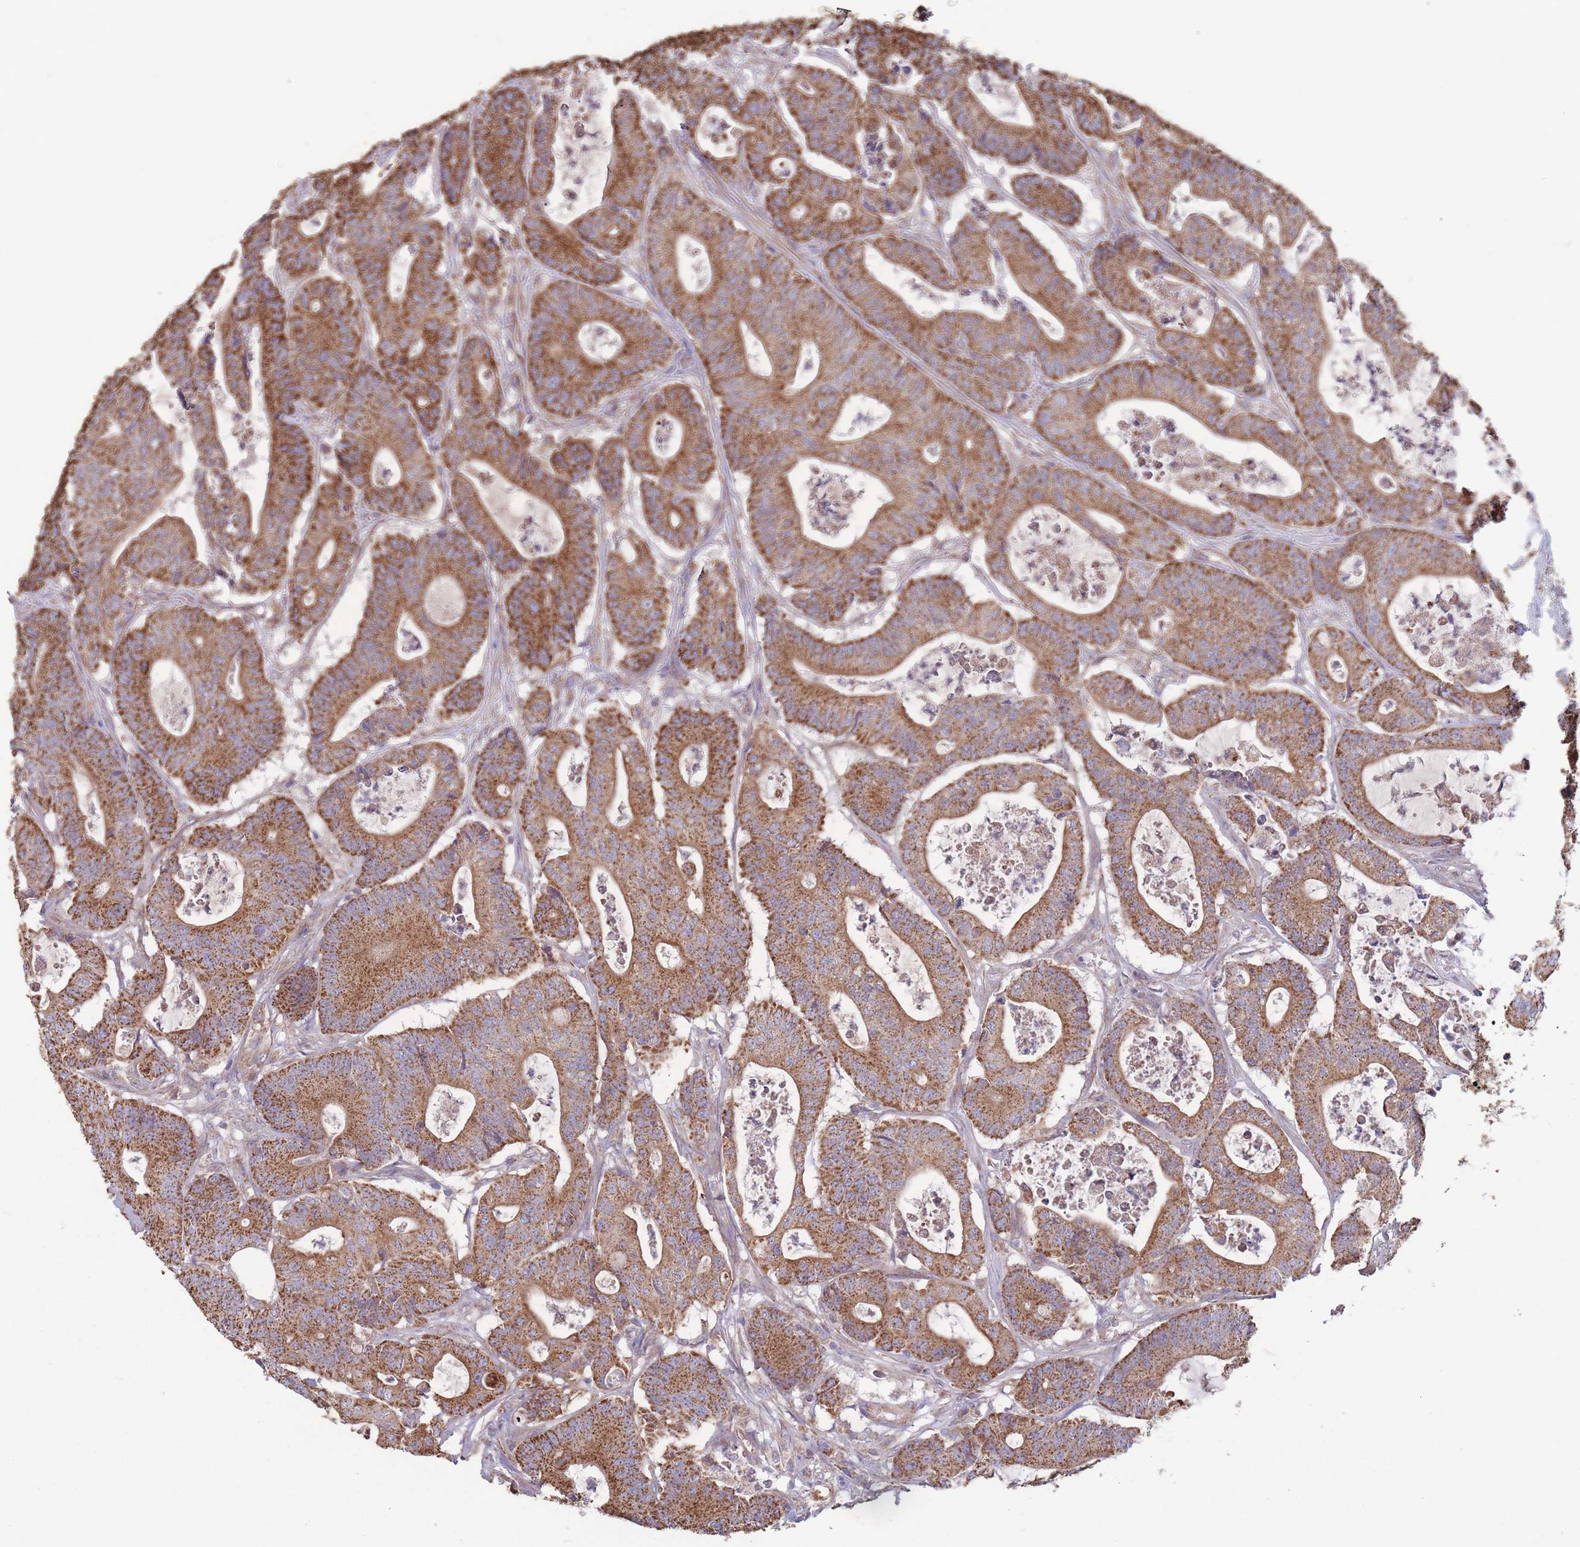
{"staining": {"intensity": "strong", "quantity": ">75%", "location": "cytoplasmic/membranous"}, "tissue": "colorectal cancer", "cell_type": "Tumor cells", "image_type": "cancer", "snomed": [{"axis": "morphology", "description": "Adenocarcinoma, NOS"}, {"axis": "topography", "description": "Colon"}], "caption": "This is an image of IHC staining of adenocarcinoma (colorectal), which shows strong staining in the cytoplasmic/membranous of tumor cells.", "gene": "KIF16B", "patient": {"sex": "female", "age": 84}}